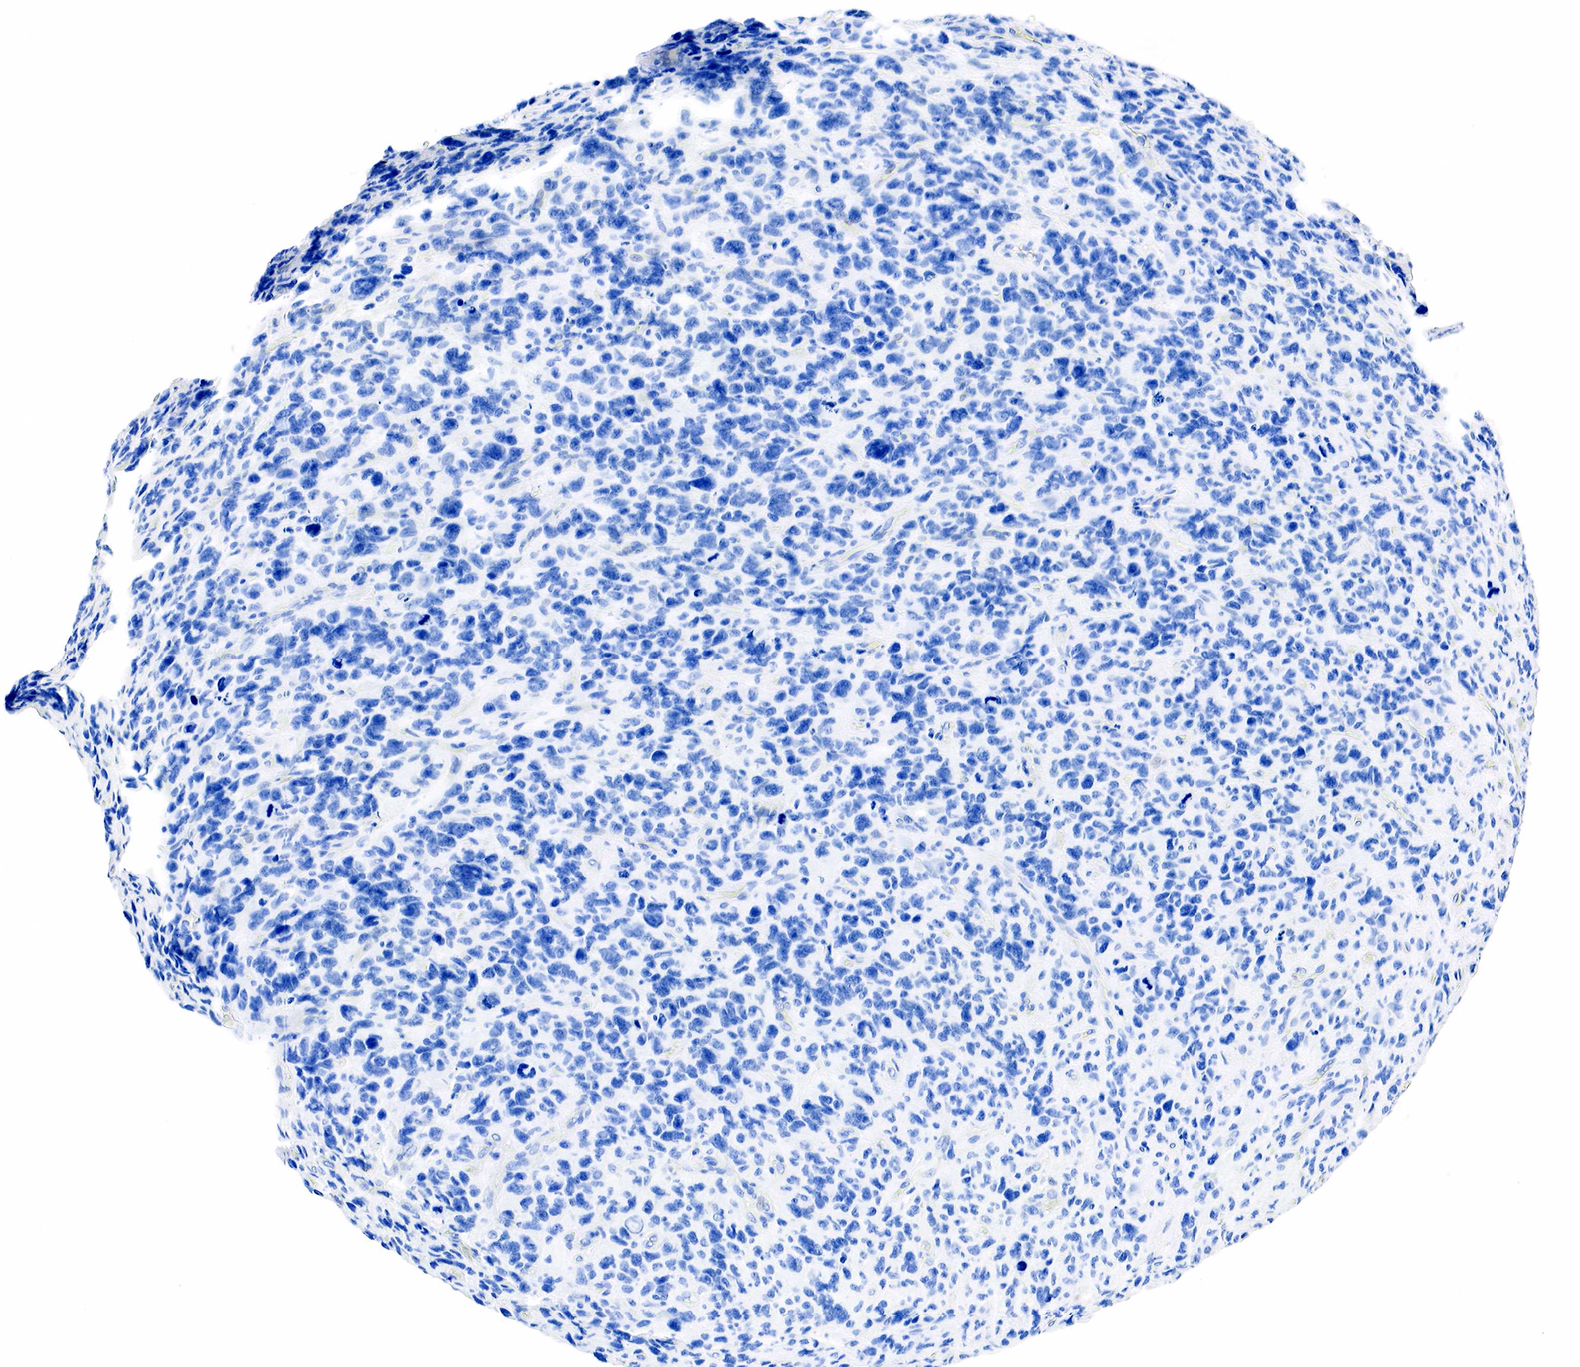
{"staining": {"intensity": "negative", "quantity": "none", "location": "none"}, "tissue": "glioma", "cell_type": "Tumor cells", "image_type": "cancer", "snomed": [{"axis": "morphology", "description": "Glioma, malignant, High grade"}, {"axis": "topography", "description": "Brain"}], "caption": "There is no significant expression in tumor cells of glioma.", "gene": "PTH", "patient": {"sex": "female", "age": 60}}